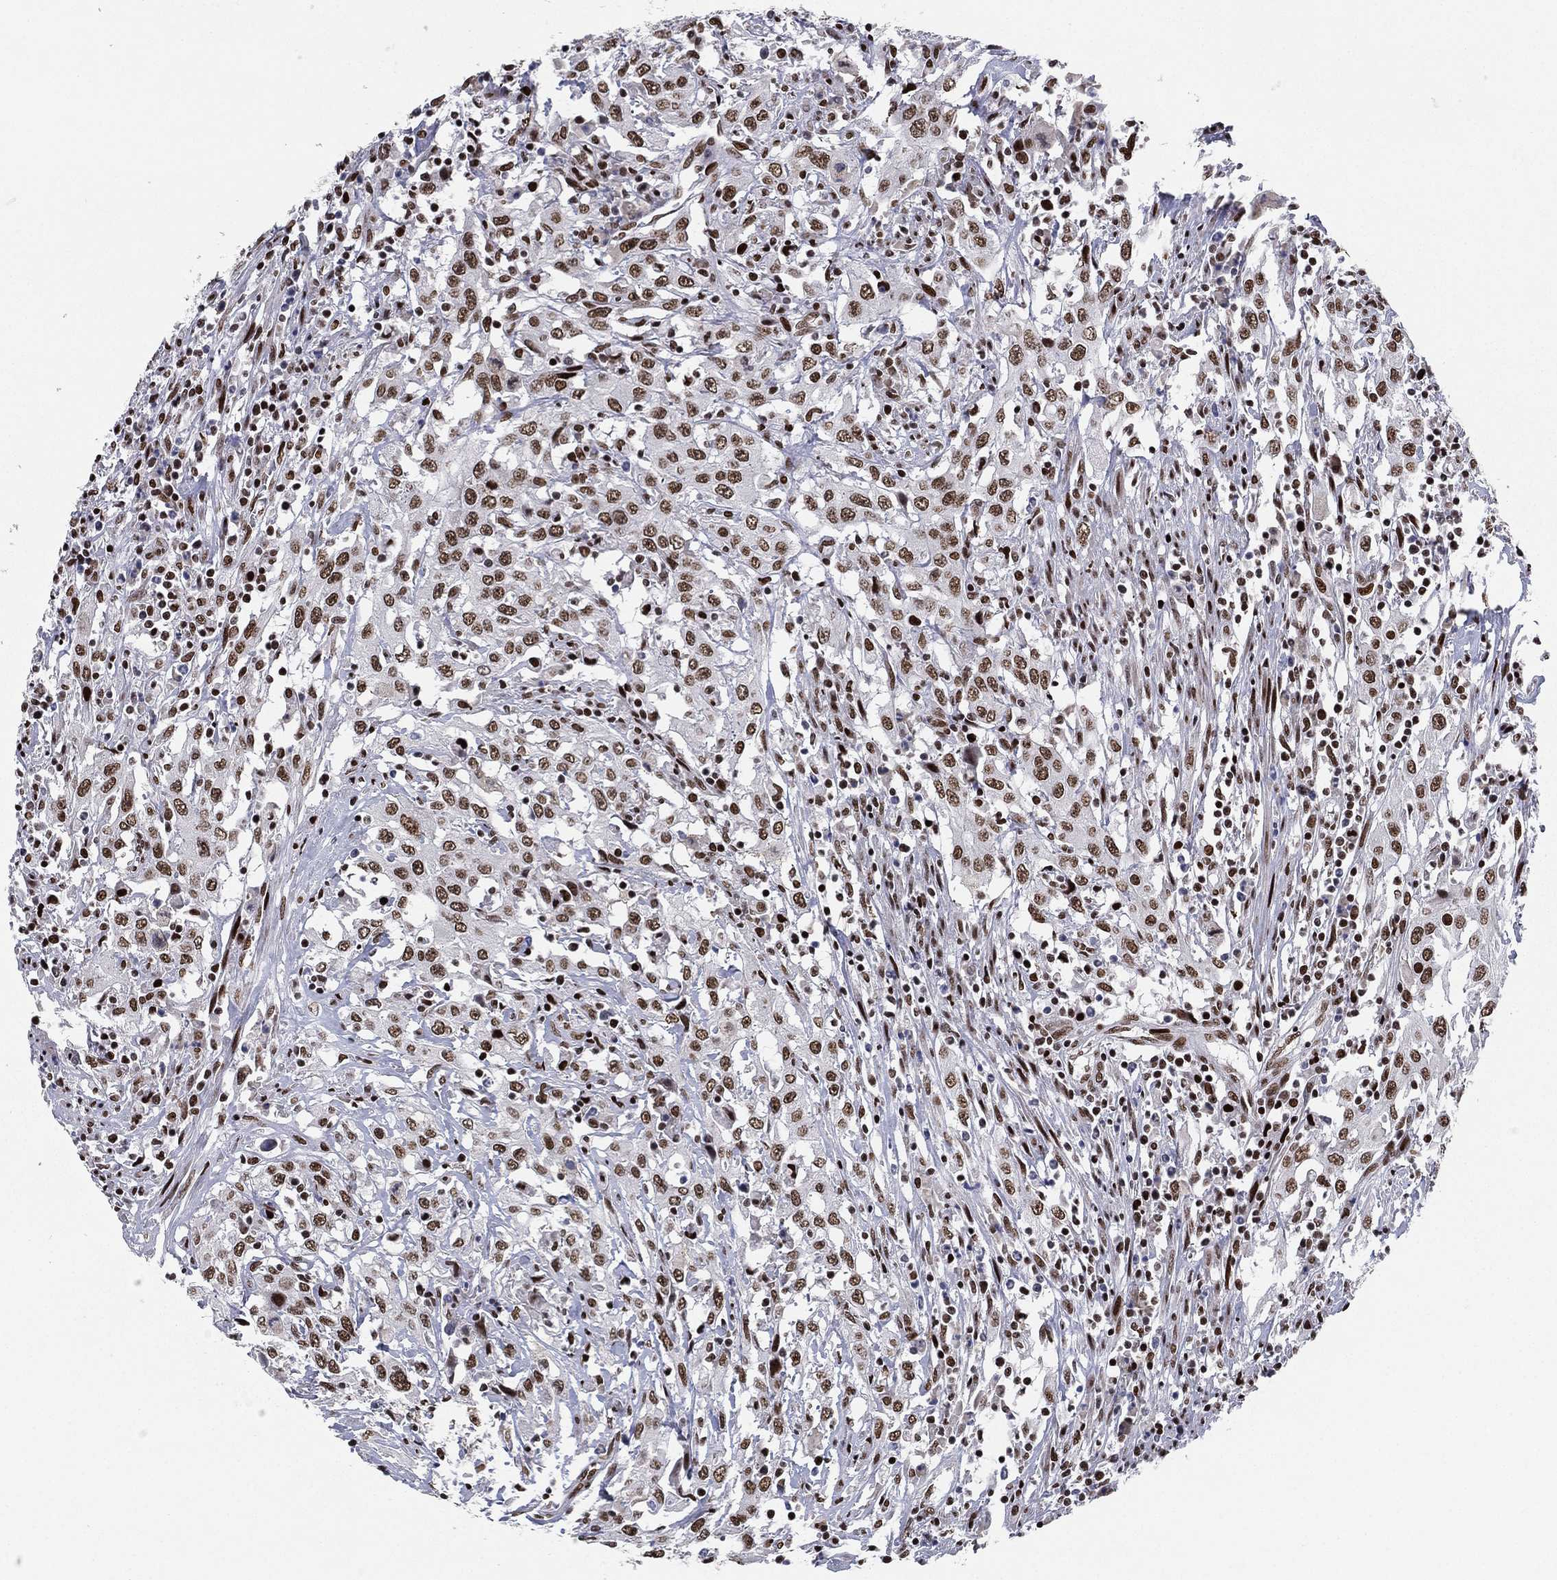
{"staining": {"intensity": "strong", "quantity": ">75%", "location": "nuclear"}, "tissue": "urothelial cancer", "cell_type": "Tumor cells", "image_type": "cancer", "snomed": [{"axis": "morphology", "description": "Urothelial carcinoma, High grade"}, {"axis": "topography", "description": "Urinary bladder"}], "caption": "Protein expression analysis of urothelial cancer reveals strong nuclear positivity in about >75% of tumor cells. The staining was performed using DAB to visualize the protein expression in brown, while the nuclei were stained in blue with hematoxylin (Magnification: 20x).", "gene": "RTF1", "patient": {"sex": "male", "age": 61}}